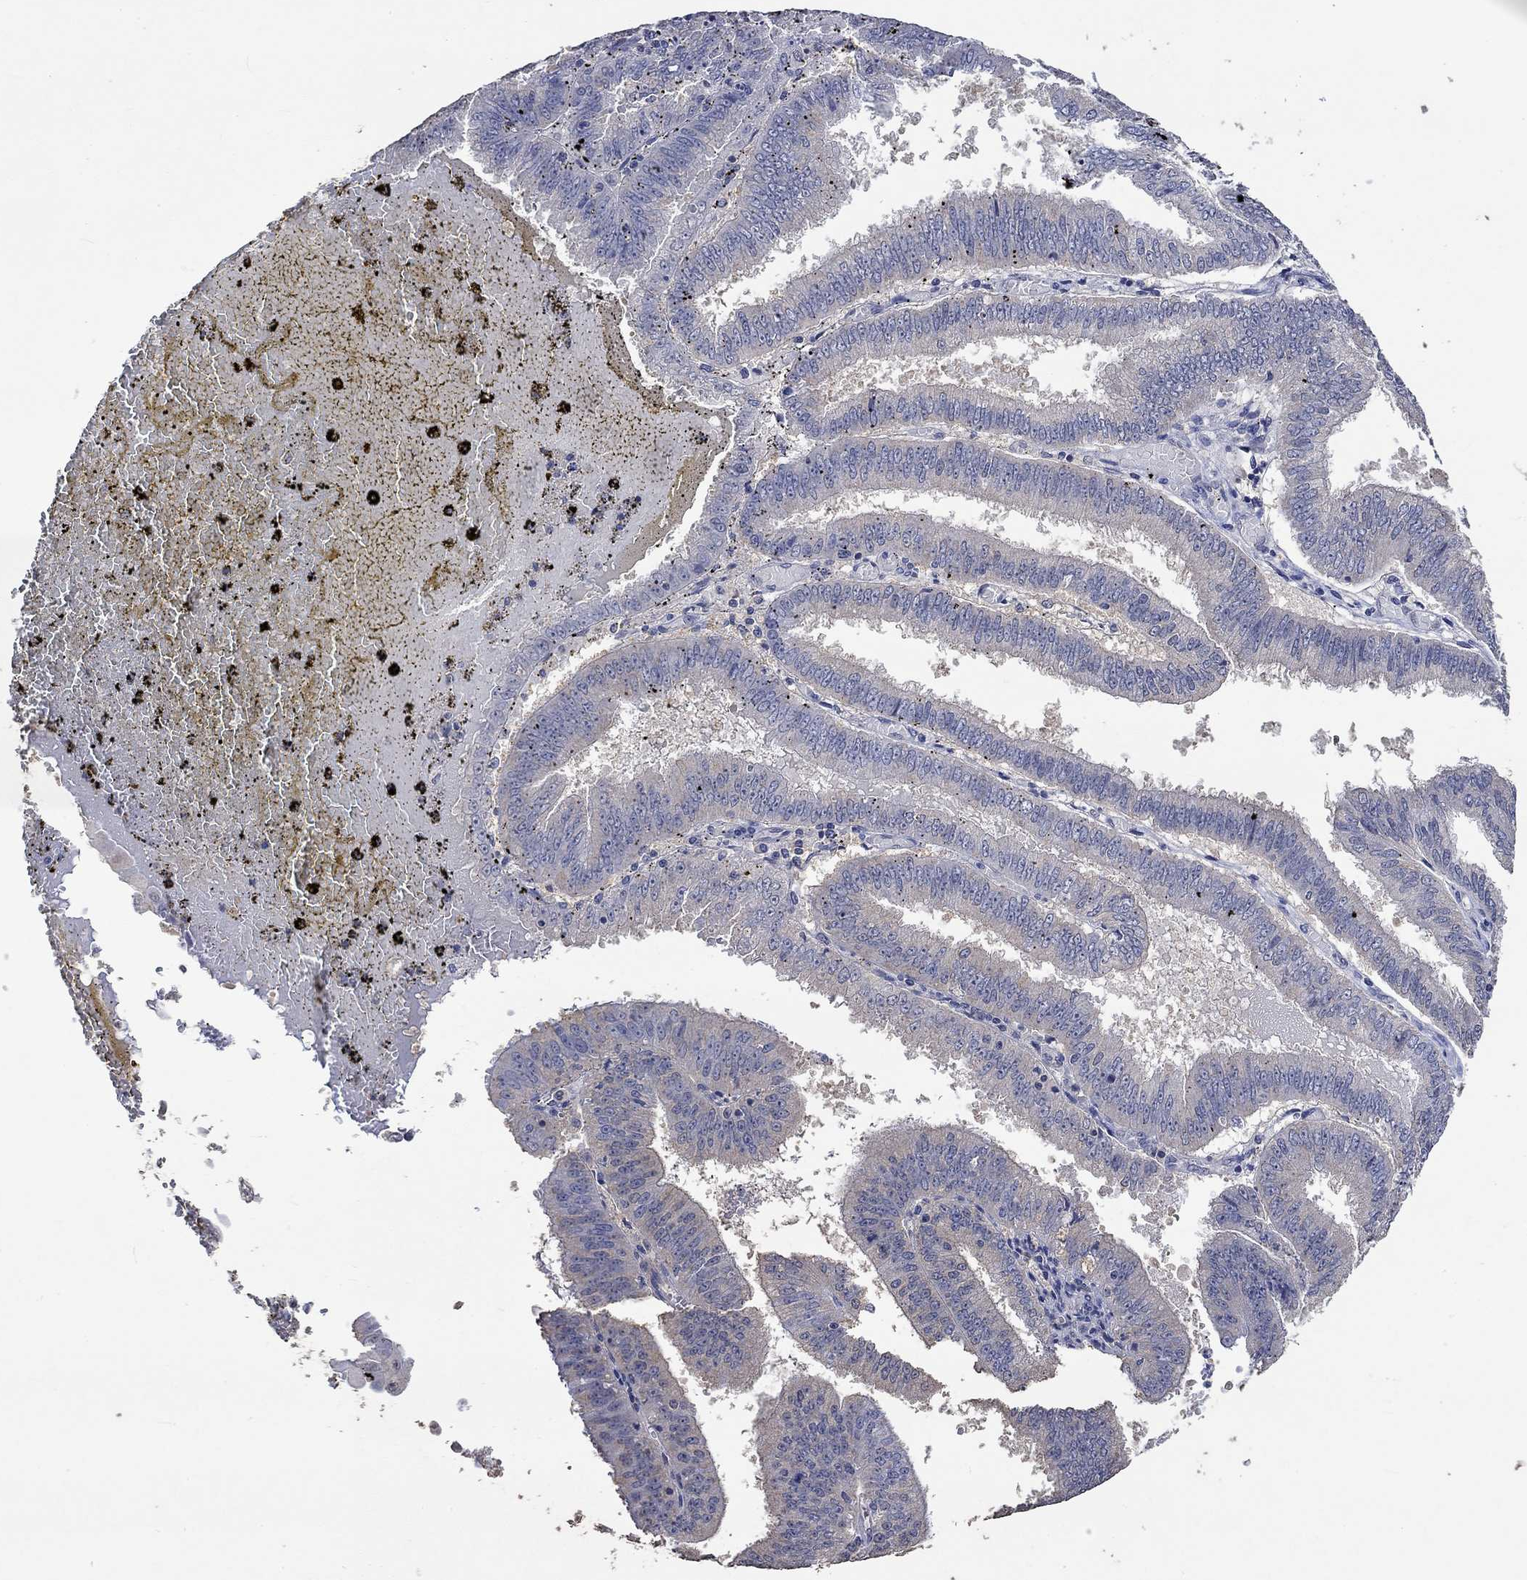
{"staining": {"intensity": "negative", "quantity": "none", "location": "none"}, "tissue": "endometrial cancer", "cell_type": "Tumor cells", "image_type": "cancer", "snomed": [{"axis": "morphology", "description": "Adenocarcinoma, NOS"}, {"axis": "topography", "description": "Endometrium"}], "caption": "Histopathology image shows no significant protein positivity in tumor cells of endometrial cancer. (DAB (3,3'-diaminobenzidine) IHC visualized using brightfield microscopy, high magnification).", "gene": "PTPN20", "patient": {"sex": "female", "age": 66}}